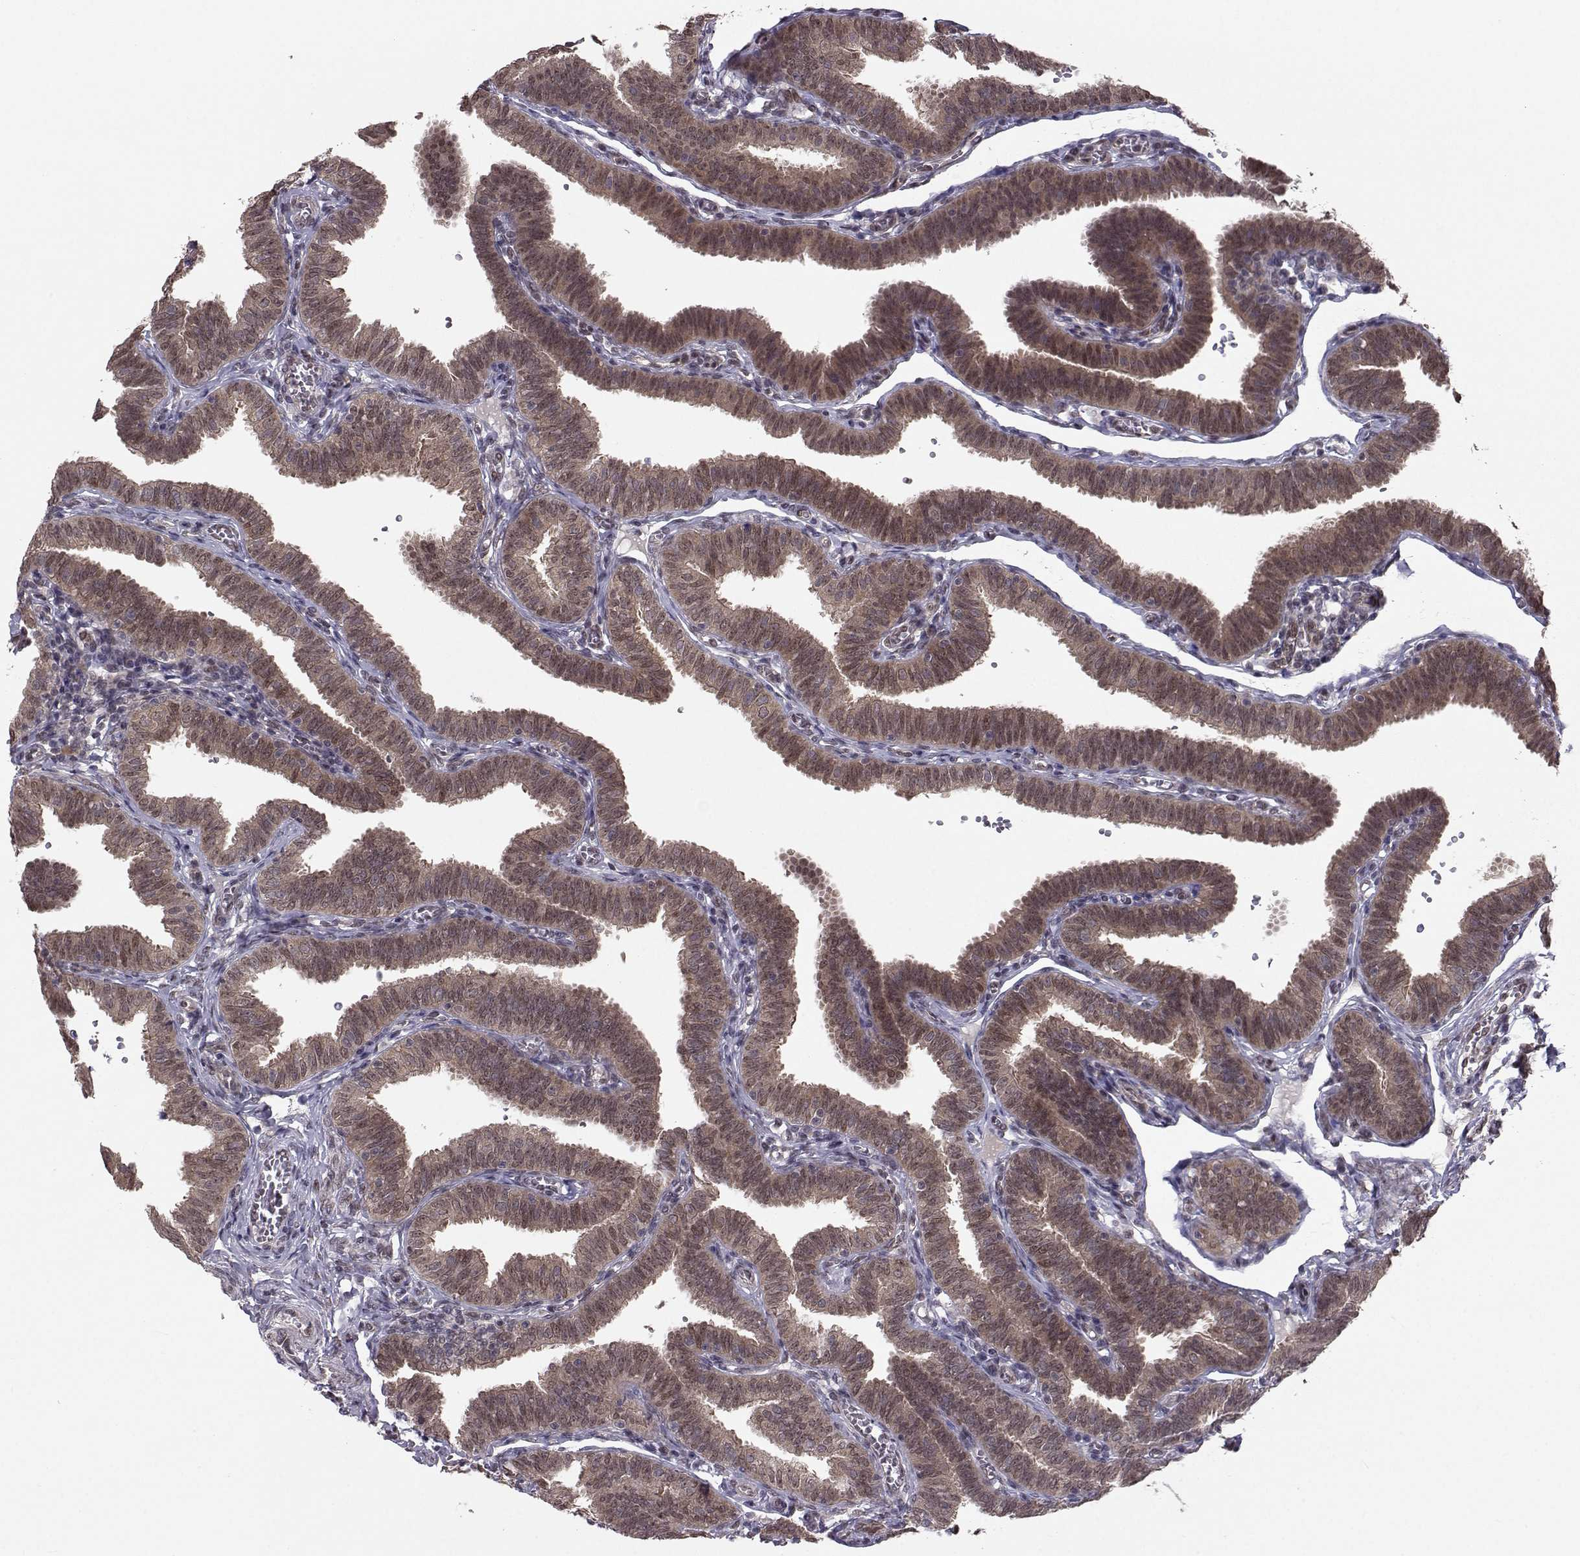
{"staining": {"intensity": "moderate", "quantity": ">75%", "location": "cytoplasmic/membranous"}, "tissue": "fallopian tube", "cell_type": "Glandular cells", "image_type": "normal", "snomed": [{"axis": "morphology", "description": "Normal tissue, NOS"}, {"axis": "topography", "description": "Fallopian tube"}], "caption": "Immunohistochemical staining of benign human fallopian tube exhibits moderate cytoplasmic/membranous protein positivity in approximately >75% of glandular cells. The staining is performed using DAB (3,3'-diaminobenzidine) brown chromogen to label protein expression. The nuclei are counter-stained blue using hematoxylin.", "gene": "PKN2", "patient": {"sex": "female", "age": 25}}